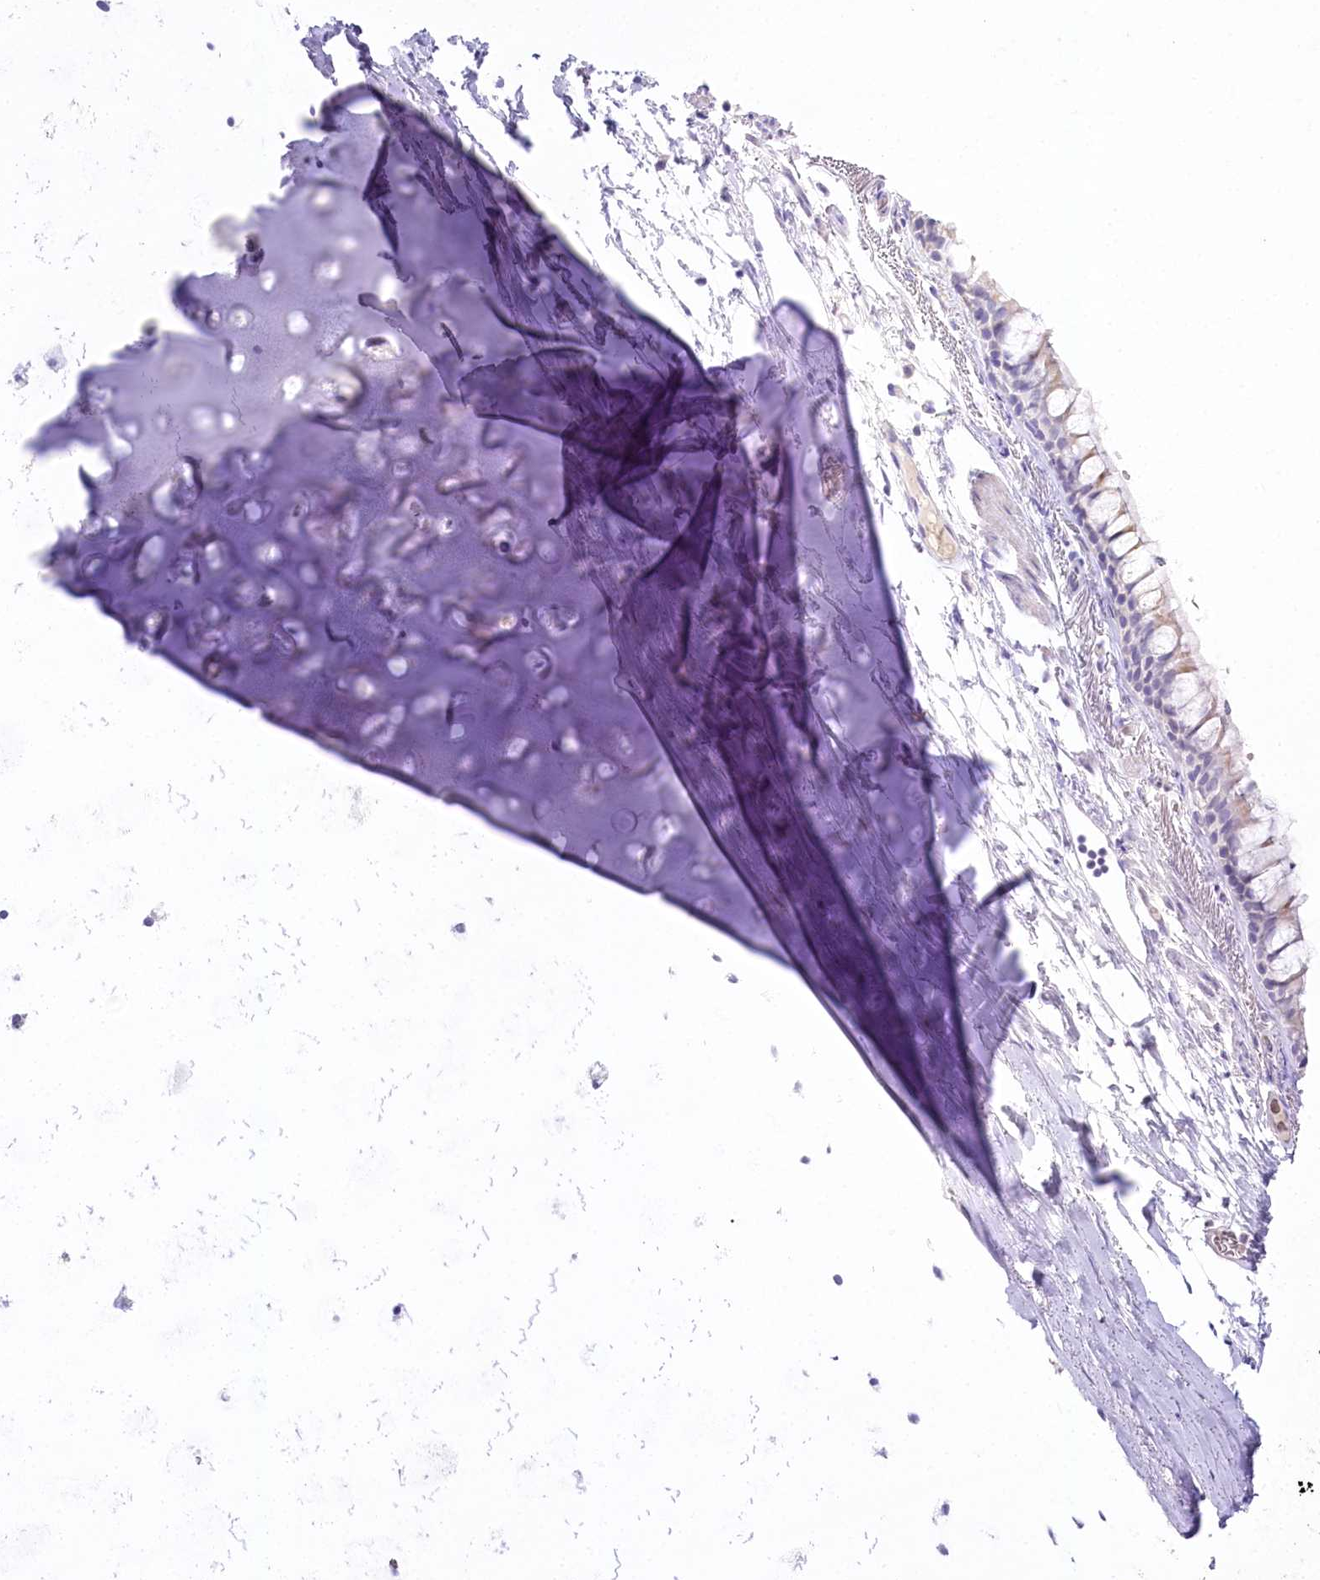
{"staining": {"intensity": "negative", "quantity": "none", "location": "none"}, "tissue": "bronchus", "cell_type": "Respiratory epithelial cells", "image_type": "normal", "snomed": [{"axis": "morphology", "description": "Normal tissue, NOS"}, {"axis": "topography", "description": "Cartilage tissue"}], "caption": "Respiratory epithelial cells show no significant positivity in normal bronchus. Brightfield microscopy of immunohistochemistry (IHC) stained with DAB (3,3'-diaminobenzidine) (brown) and hematoxylin (blue), captured at high magnification.", "gene": "MYOZ1", "patient": {"sex": "male", "age": 63}}